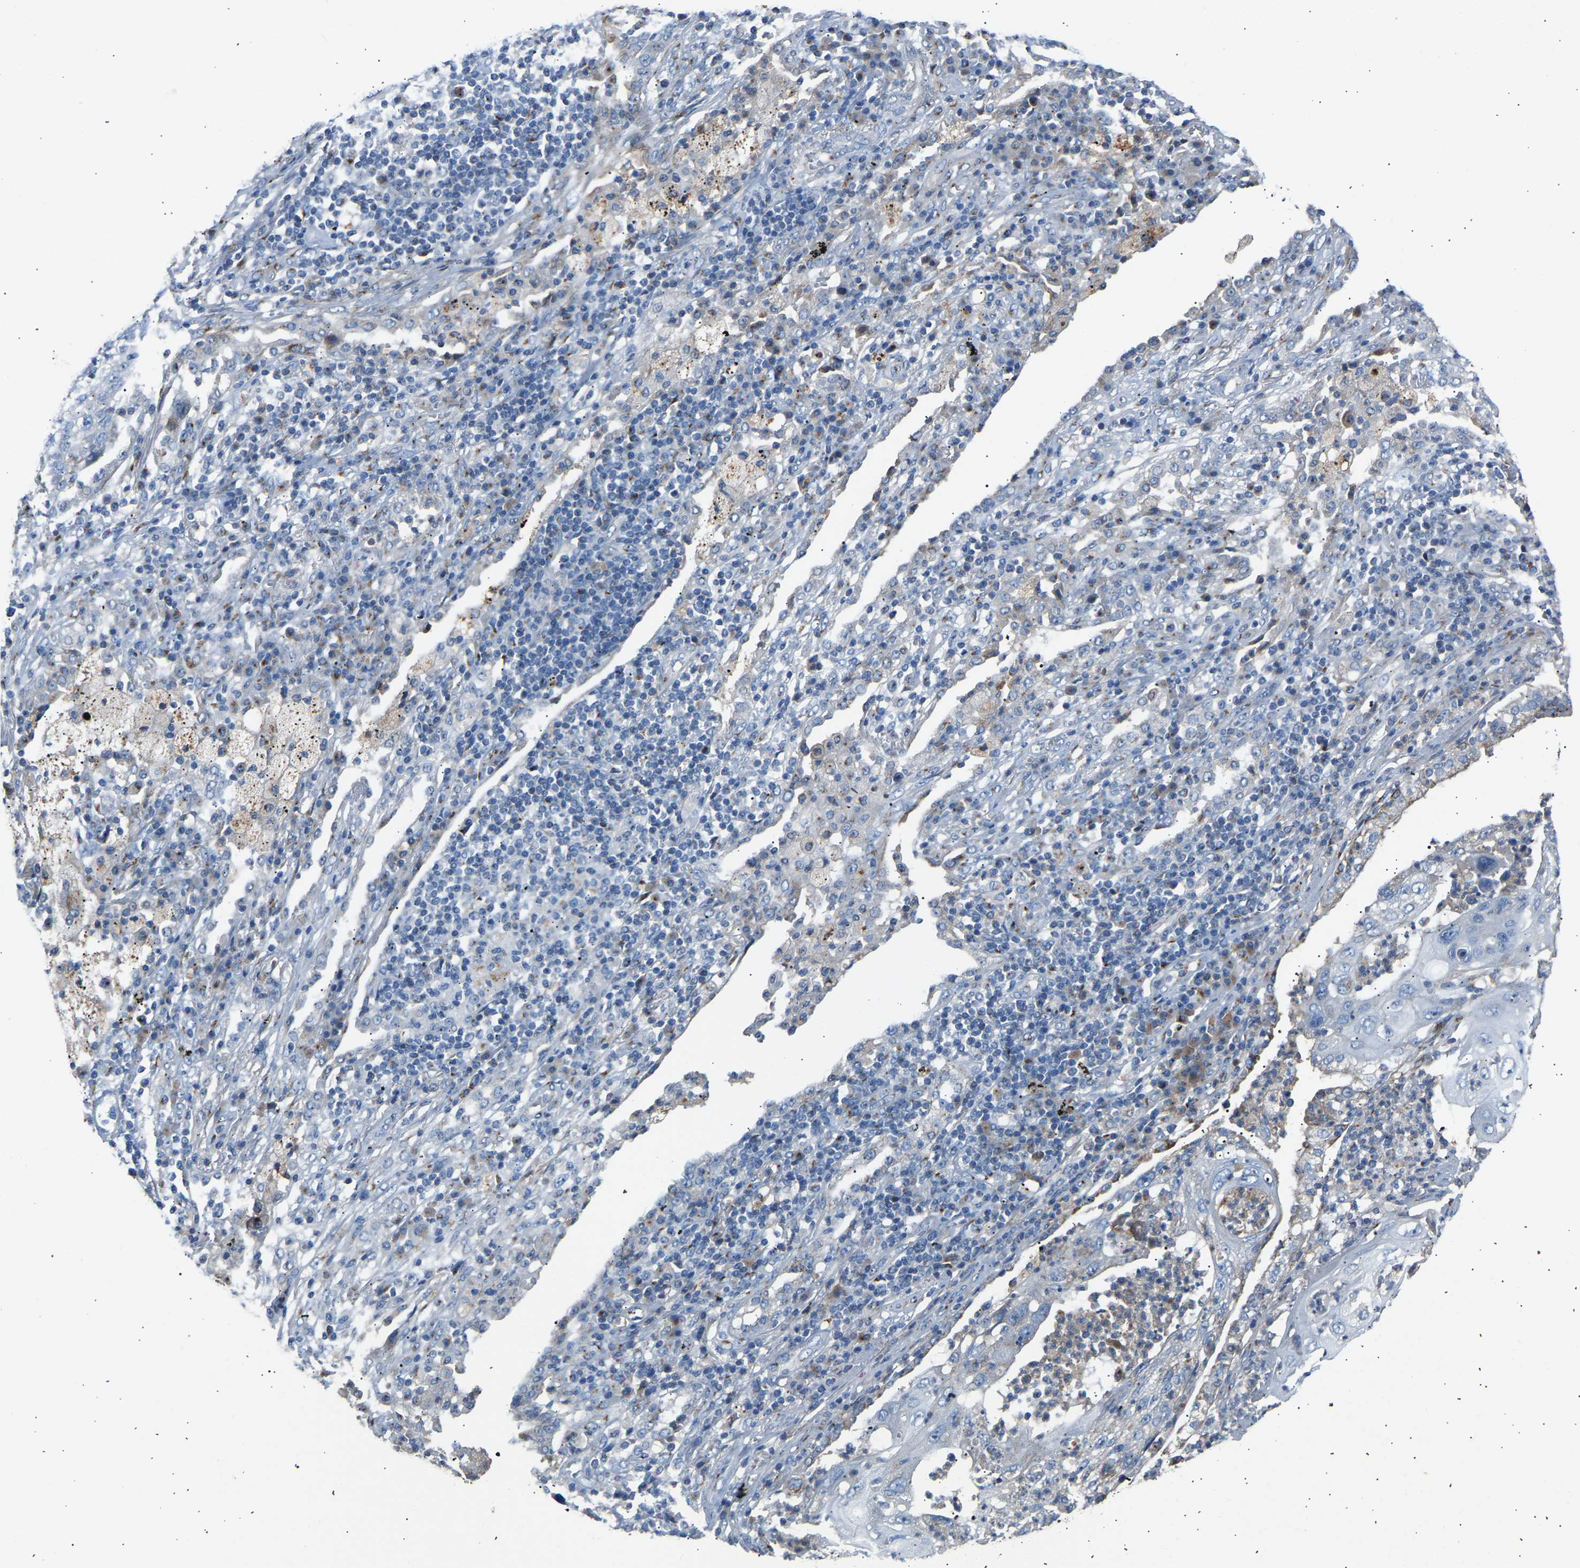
{"staining": {"intensity": "negative", "quantity": "none", "location": "none"}, "tissue": "lung cancer", "cell_type": "Tumor cells", "image_type": "cancer", "snomed": [{"axis": "morphology", "description": "Squamous cell carcinoma, NOS"}, {"axis": "topography", "description": "Lung"}], "caption": "An image of lung cancer stained for a protein demonstrates no brown staining in tumor cells. (Brightfield microscopy of DAB (3,3'-diaminobenzidine) immunohistochemistry at high magnification).", "gene": "CYREN", "patient": {"sex": "female", "age": 63}}